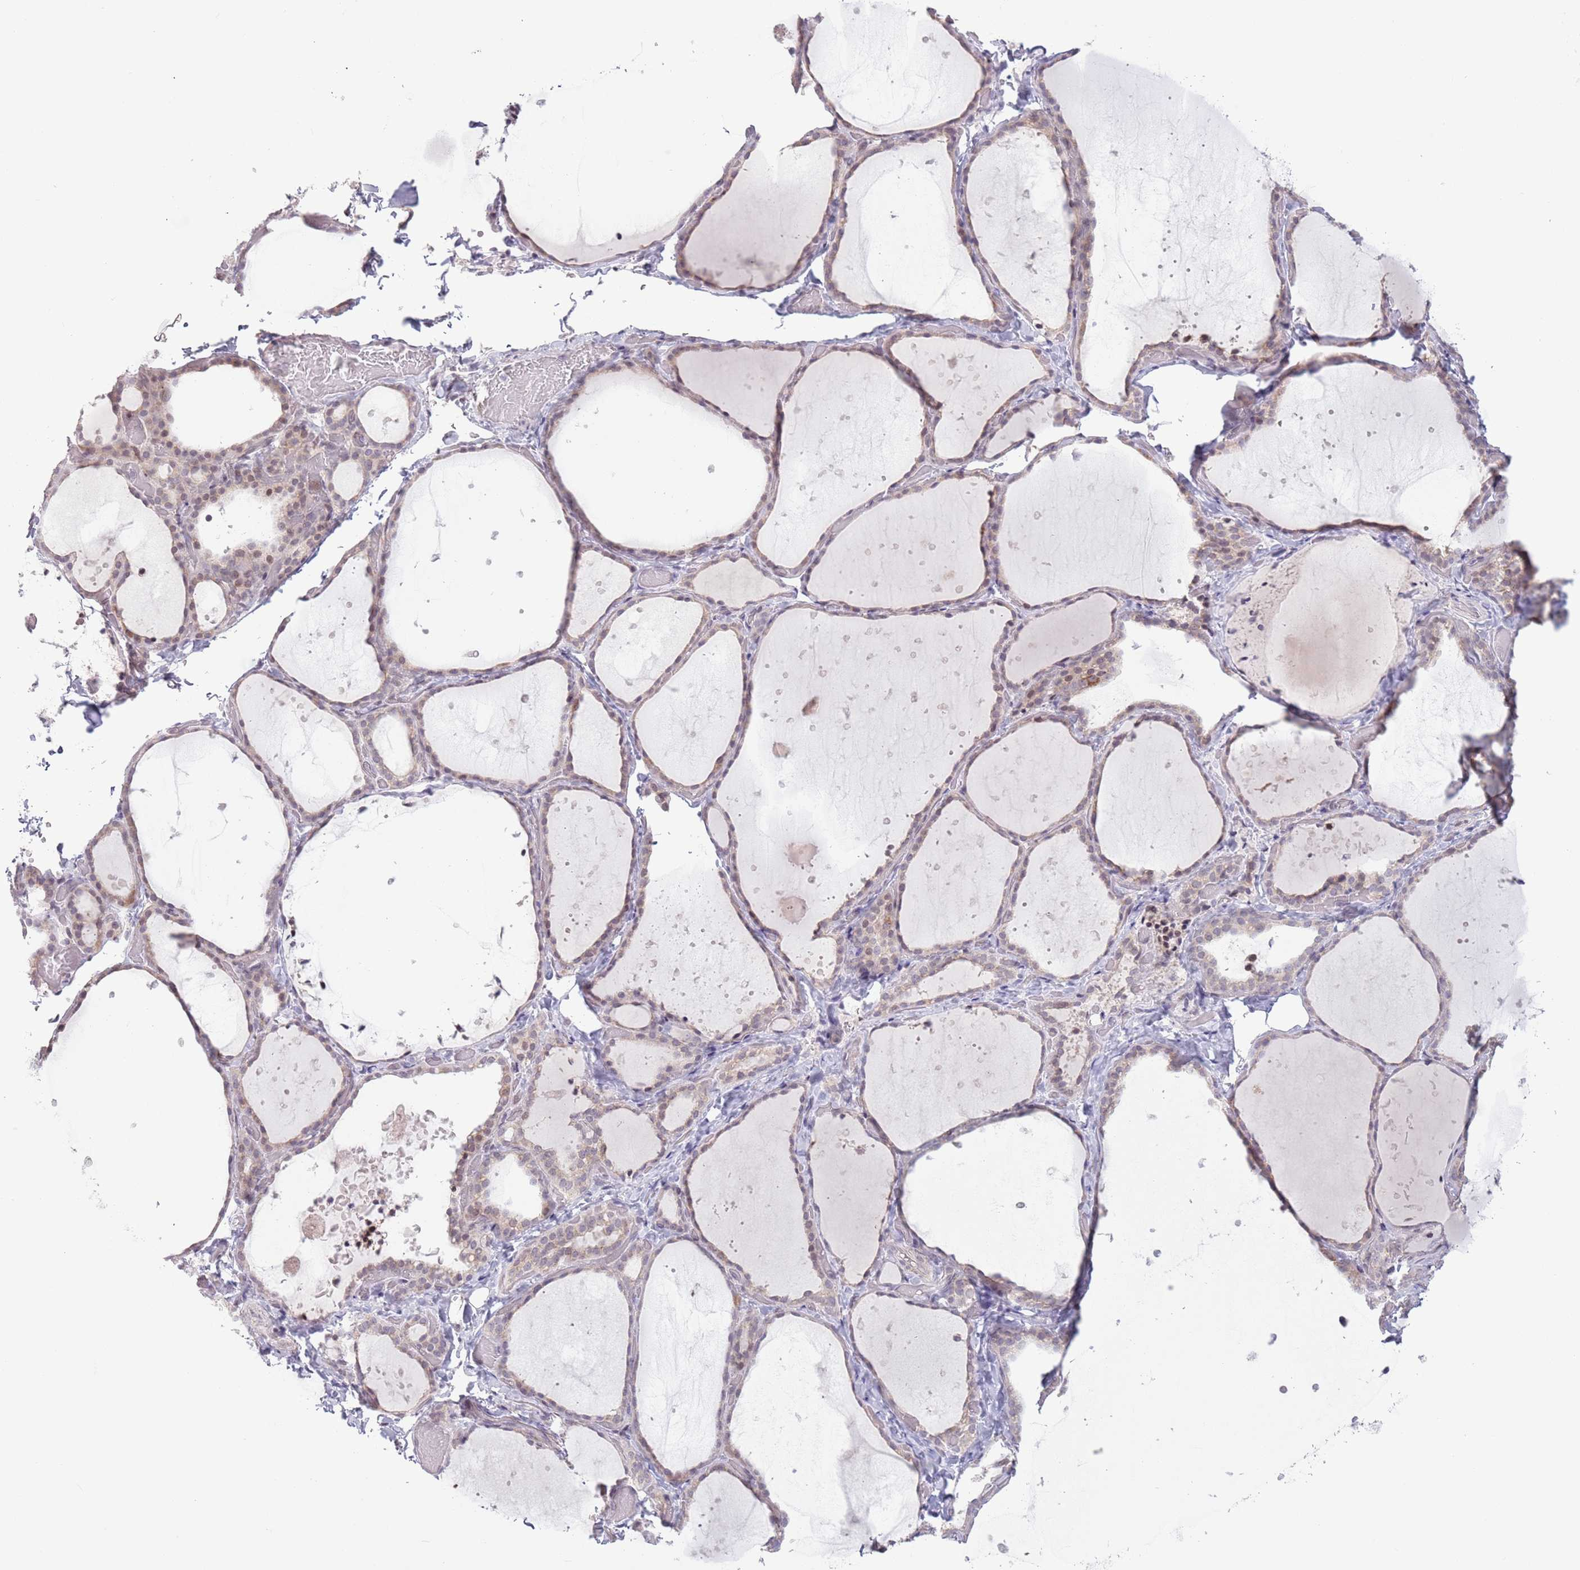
{"staining": {"intensity": "weak", "quantity": "25%-75%", "location": "cytoplasmic/membranous,nuclear"}, "tissue": "thyroid gland", "cell_type": "Glandular cells", "image_type": "normal", "snomed": [{"axis": "morphology", "description": "Normal tissue, NOS"}, {"axis": "topography", "description": "Thyroid gland"}], "caption": "Normal thyroid gland shows weak cytoplasmic/membranous,nuclear staining in approximately 25%-75% of glandular cells, visualized by immunohistochemistry.", "gene": "MRPL34", "patient": {"sex": "female", "age": 44}}